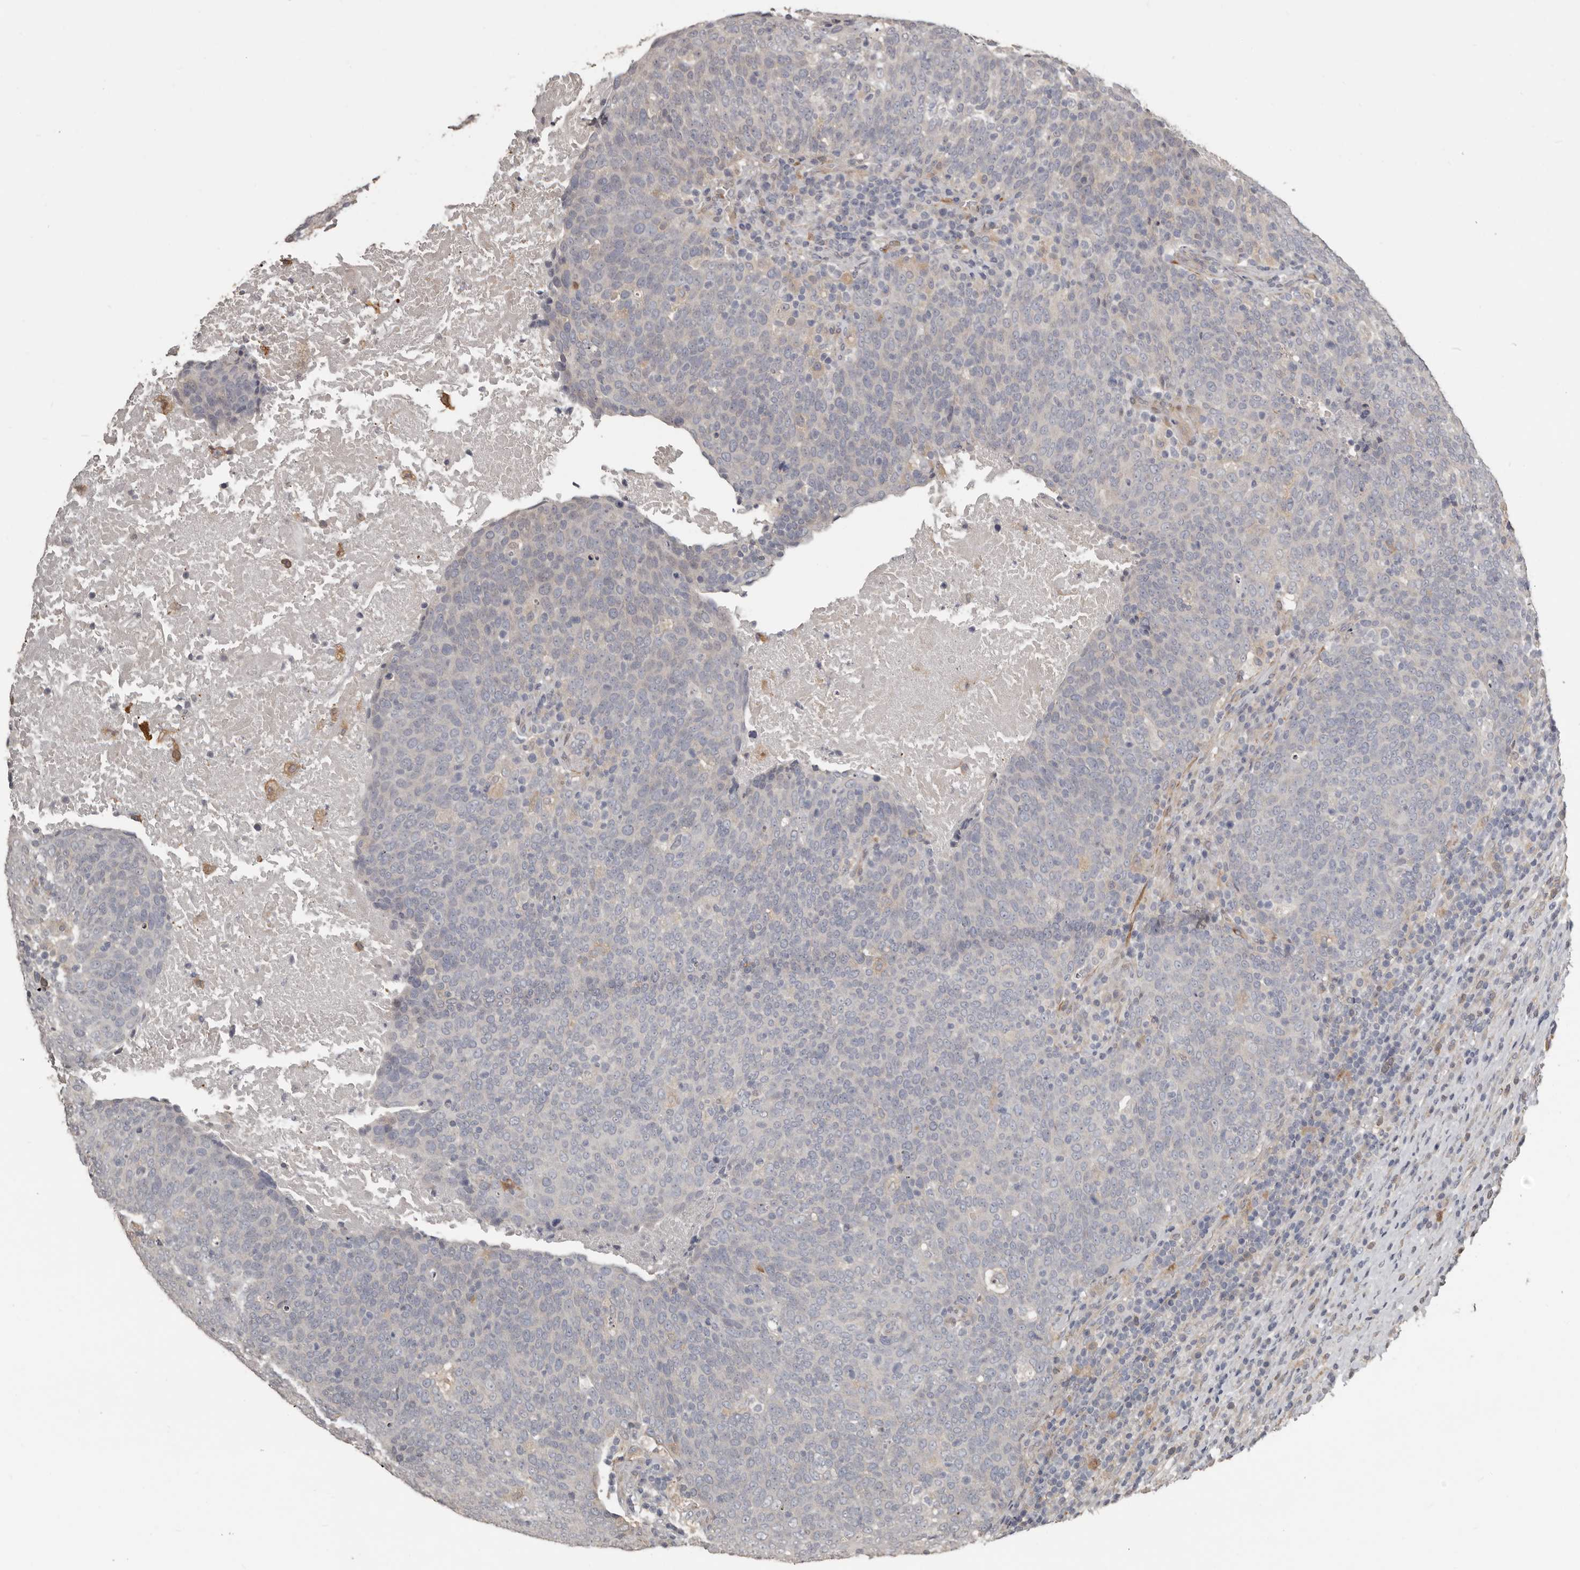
{"staining": {"intensity": "negative", "quantity": "none", "location": "none"}, "tissue": "head and neck cancer", "cell_type": "Tumor cells", "image_type": "cancer", "snomed": [{"axis": "morphology", "description": "Squamous cell carcinoma, NOS"}, {"axis": "morphology", "description": "Squamous cell carcinoma, metastatic, NOS"}, {"axis": "topography", "description": "Lymph node"}, {"axis": "topography", "description": "Head-Neck"}], "caption": "The histopathology image demonstrates no significant positivity in tumor cells of head and neck cancer. (DAB immunohistochemistry (IHC) visualized using brightfield microscopy, high magnification).", "gene": "KCNJ8", "patient": {"sex": "male", "age": 62}}